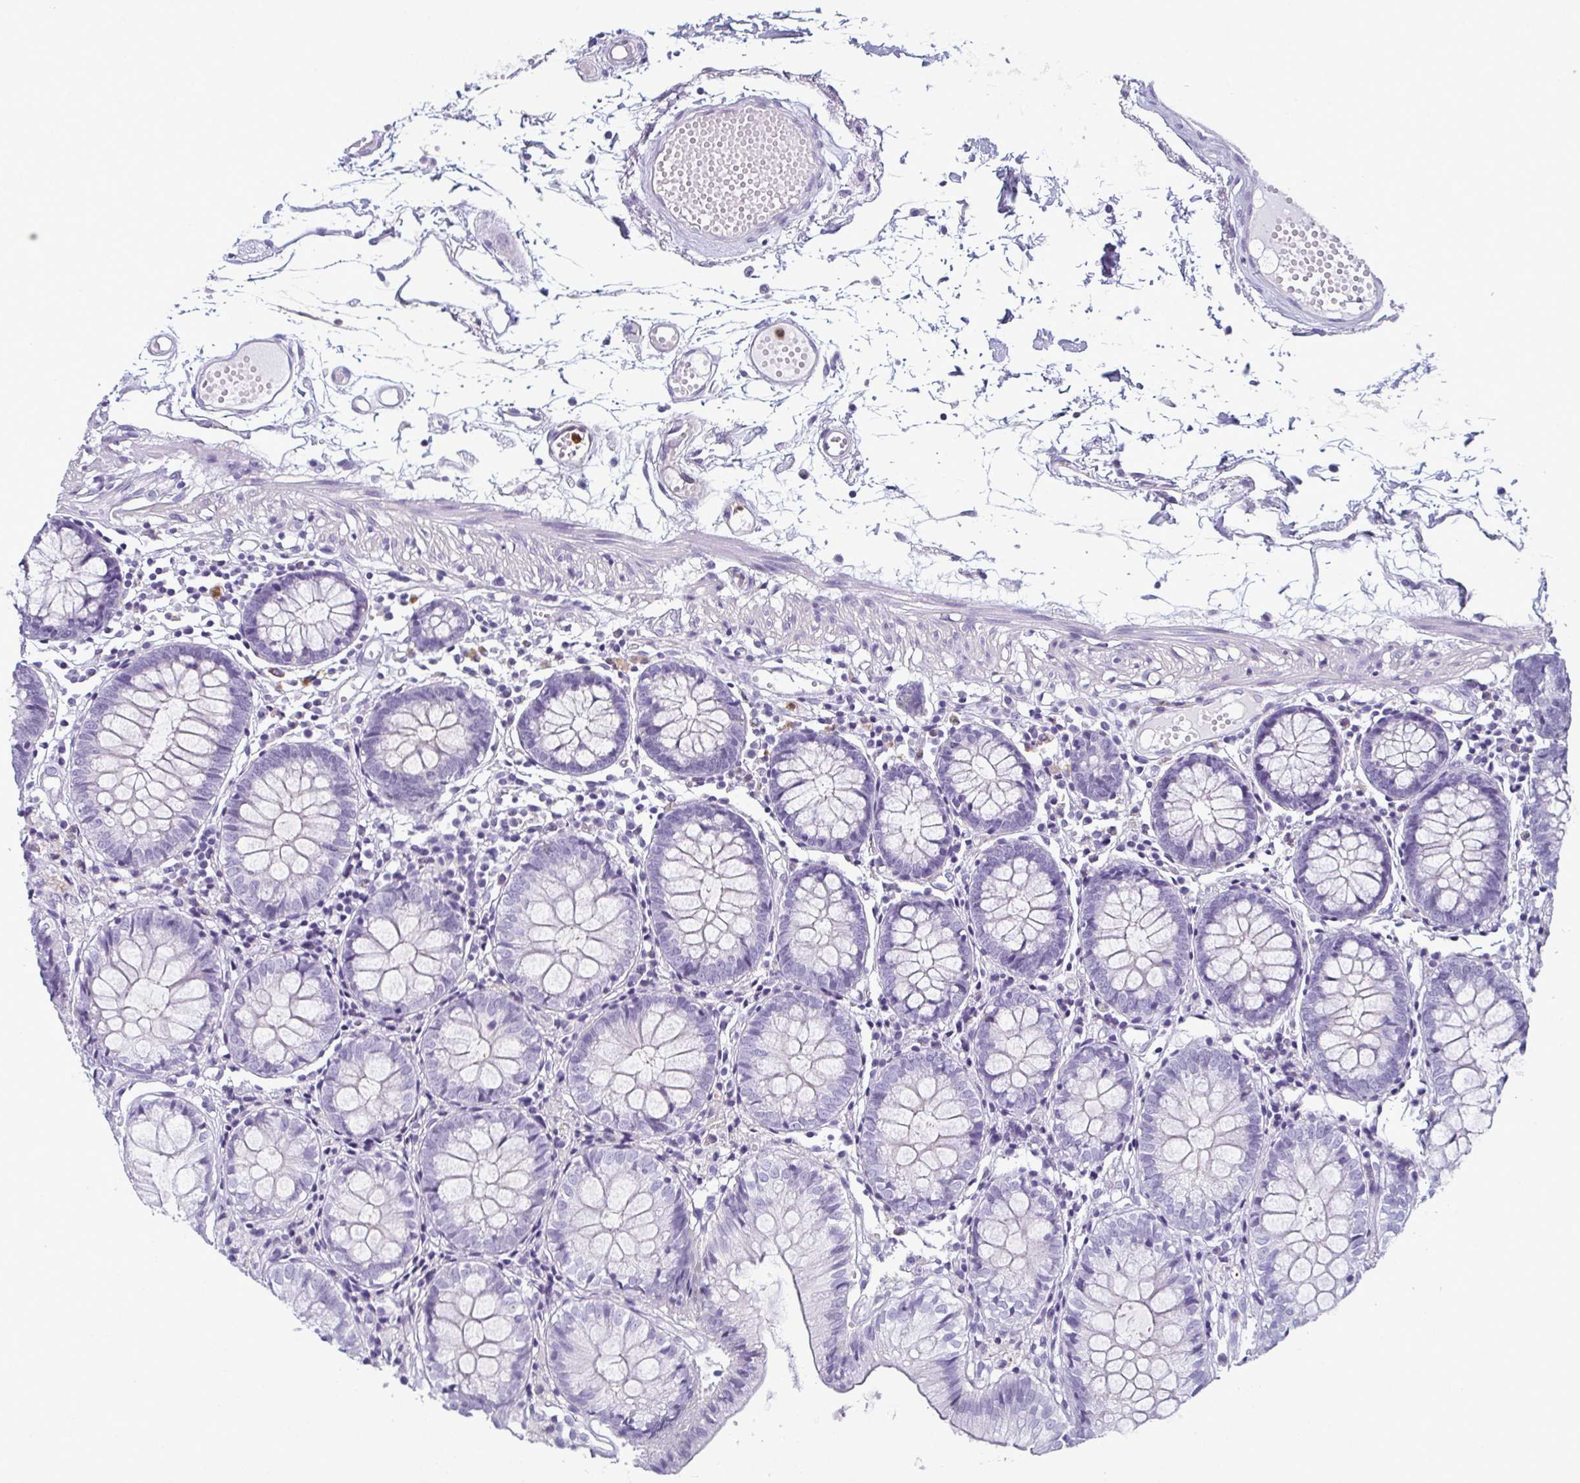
{"staining": {"intensity": "negative", "quantity": "none", "location": "none"}, "tissue": "colon", "cell_type": "Endothelial cells", "image_type": "normal", "snomed": [{"axis": "morphology", "description": "Normal tissue, NOS"}, {"axis": "morphology", "description": "Adenocarcinoma, NOS"}, {"axis": "topography", "description": "Colon"}], "caption": "High power microscopy image of an IHC histopathology image of normal colon, revealing no significant positivity in endothelial cells.", "gene": "CDA", "patient": {"sex": "male", "age": 83}}